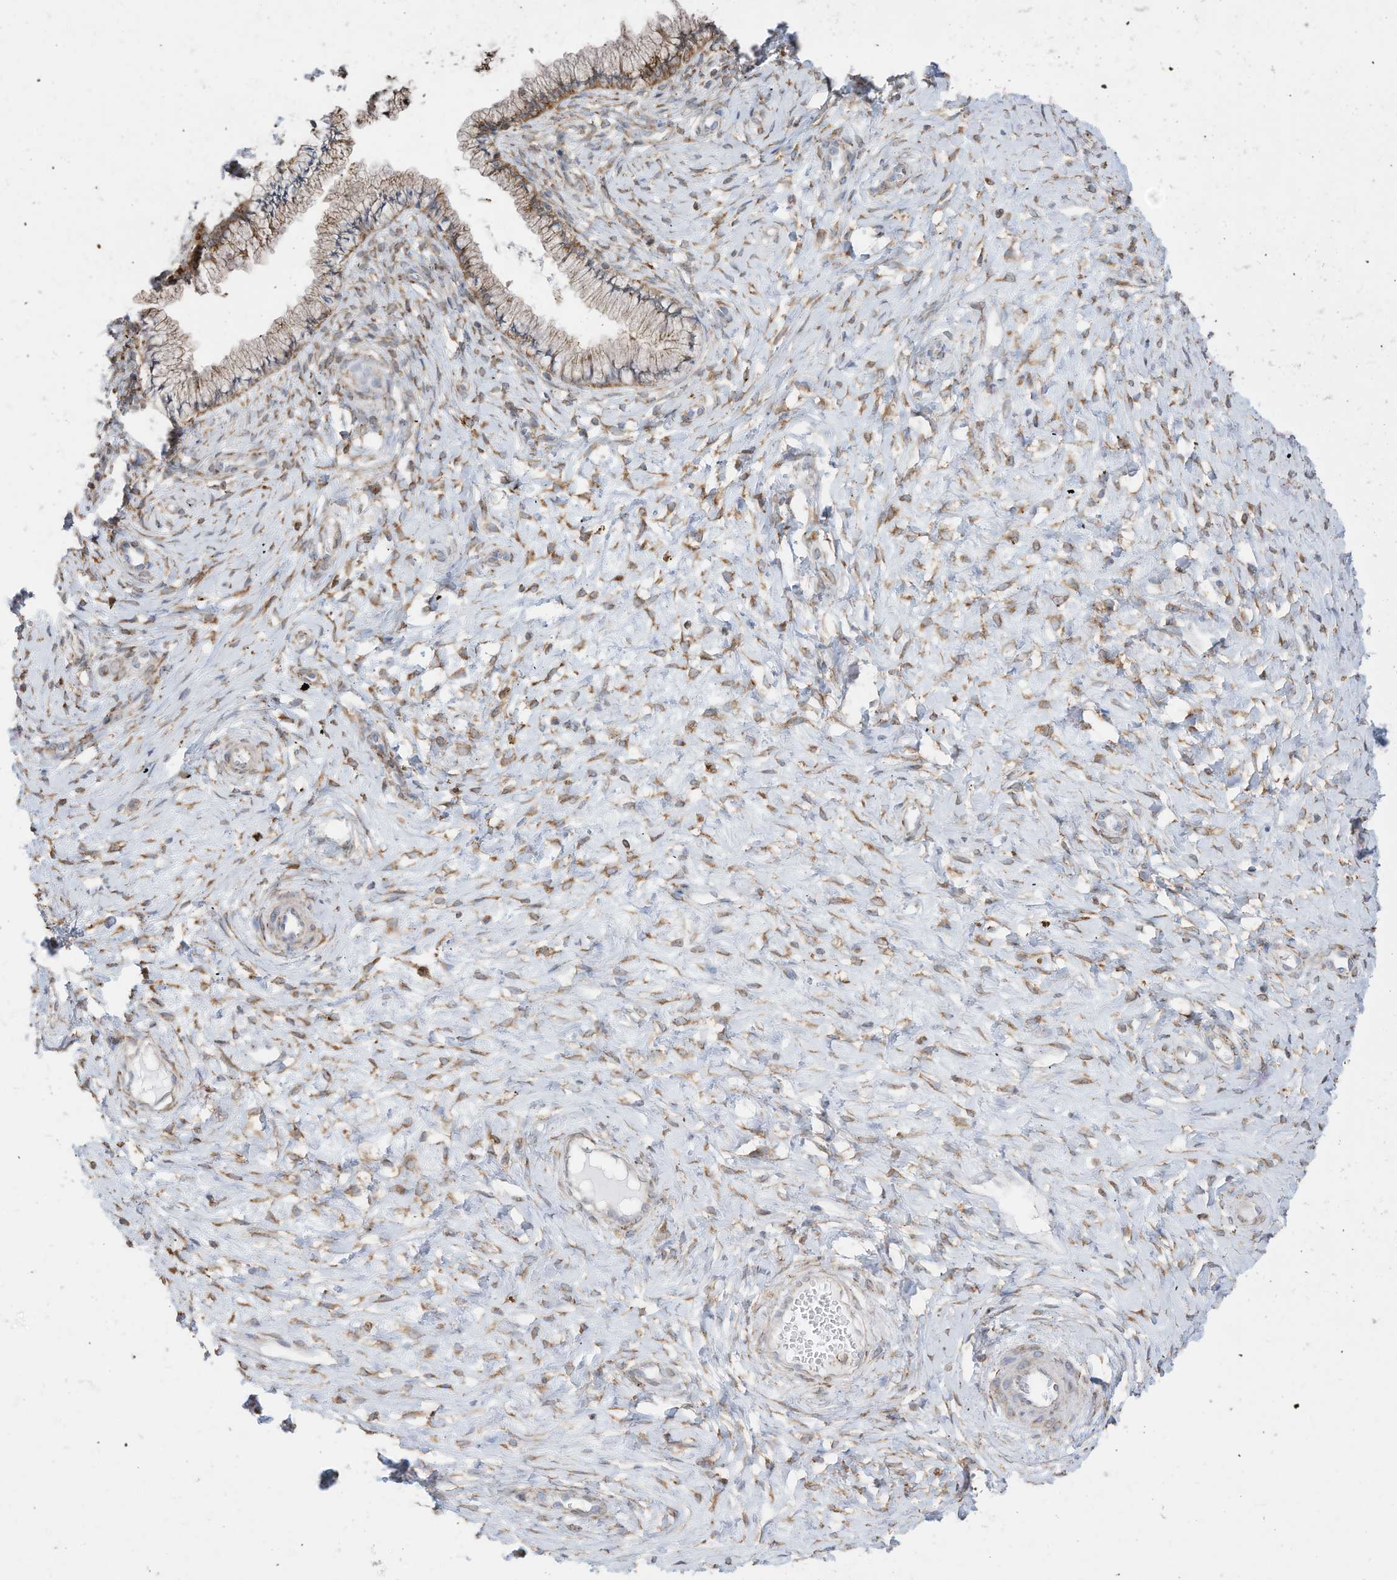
{"staining": {"intensity": "moderate", "quantity": ">75%", "location": "cytoplasmic/membranous"}, "tissue": "cervix", "cell_type": "Glandular cells", "image_type": "normal", "snomed": [{"axis": "morphology", "description": "Normal tissue, NOS"}, {"axis": "topography", "description": "Cervix"}], "caption": "Human cervix stained for a protein (brown) reveals moderate cytoplasmic/membranous positive staining in approximately >75% of glandular cells.", "gene": "ZNF354C", "patient": {"sex": "female", "age": 36}}